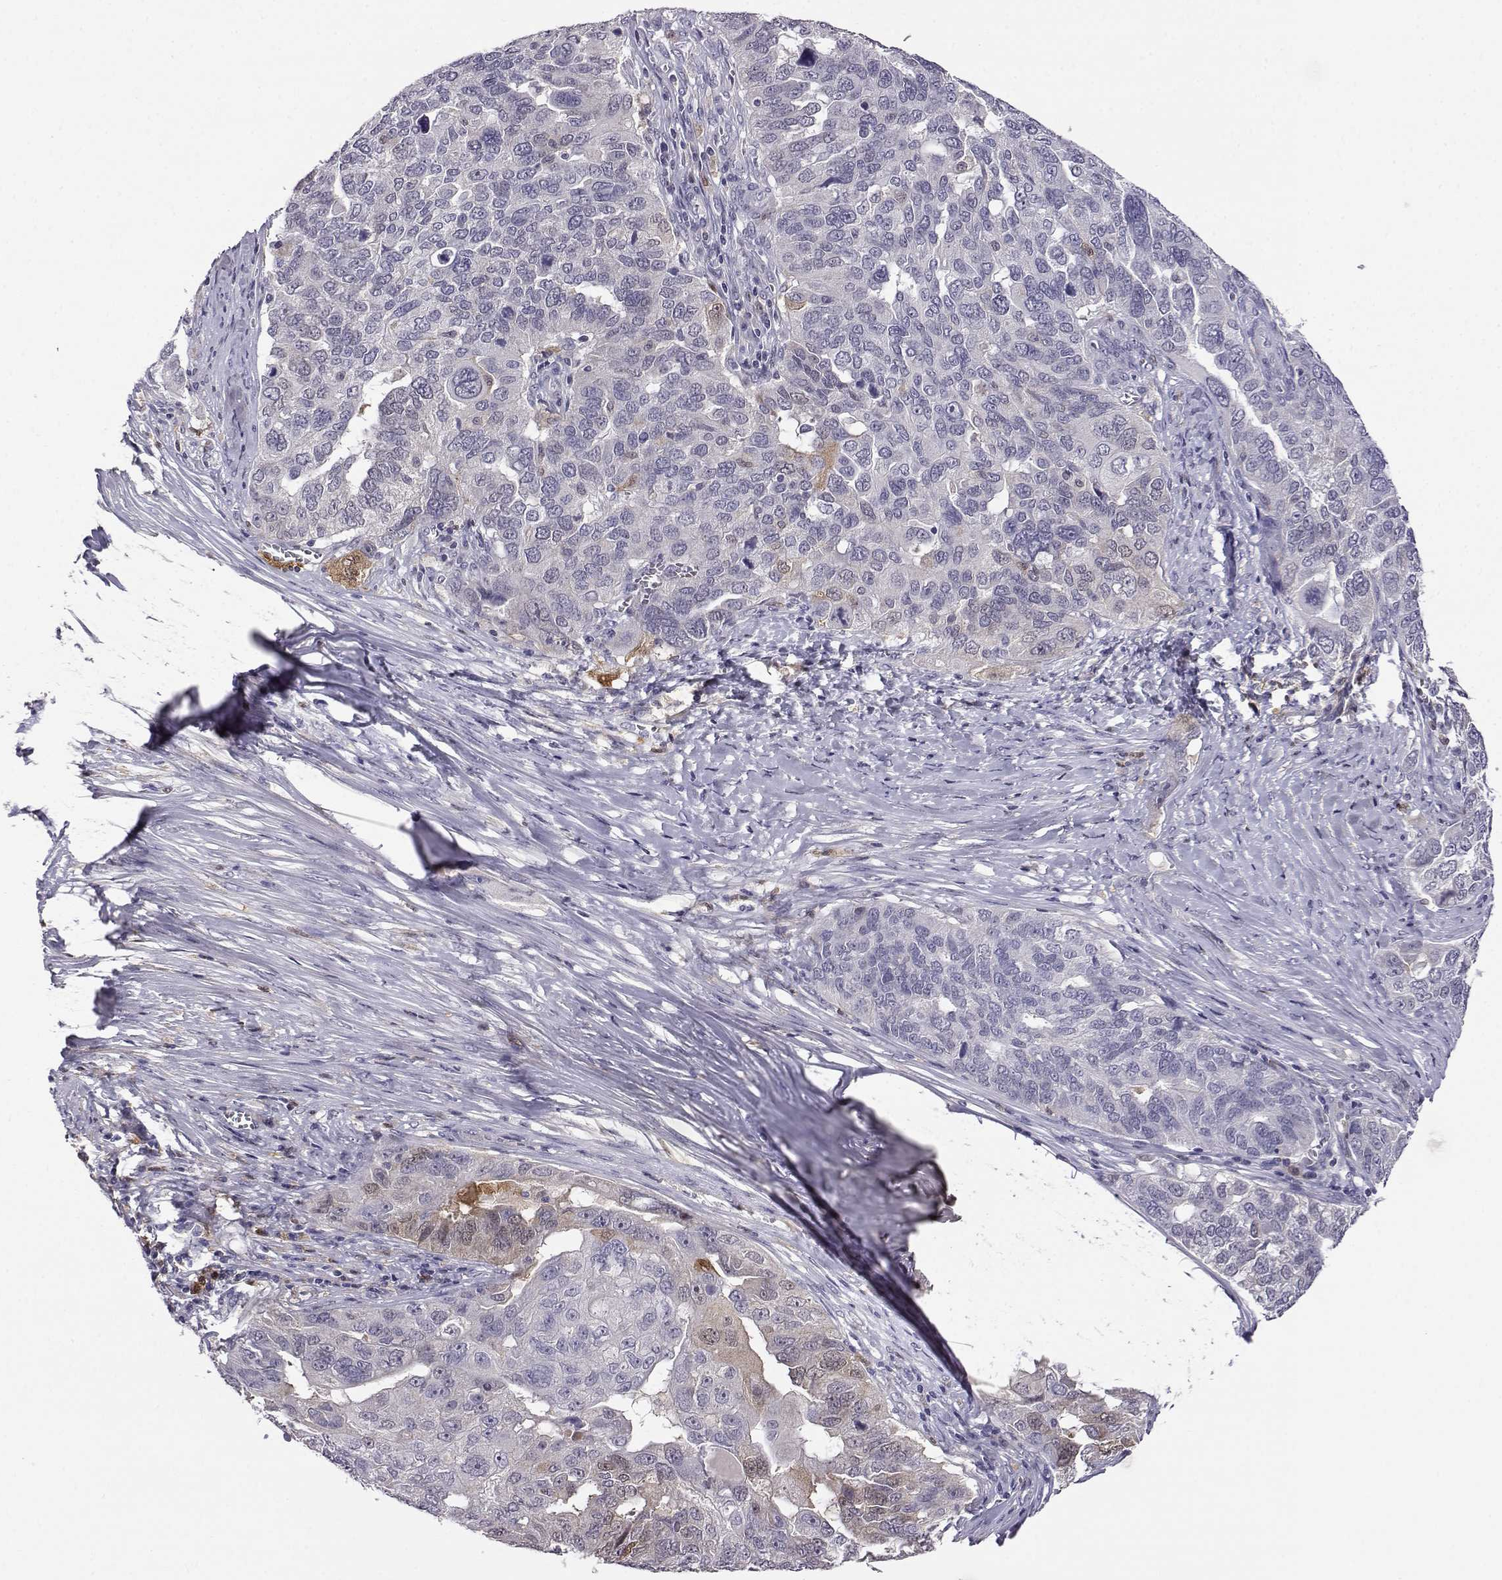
{"staining": {"intensity": "negative", "quantity": "none", "location": "none"}, "tissue": "ovarian cancer", "cell_type": "Tumor cells", "image_type": "cancer", "snomed": [{"axis": "morphology", "description": "Carcinoma, endometroid"}, {"axis": "topography", "description": "Soft tissue"}, {"axis": "topography", "description": "Ovary"}], "caption": "There is no significant expression in tumor cells of ovarian endometroid carcinoma.", "gene": "AKR1B1", "patient": {"sex": "female", "age": 52}}